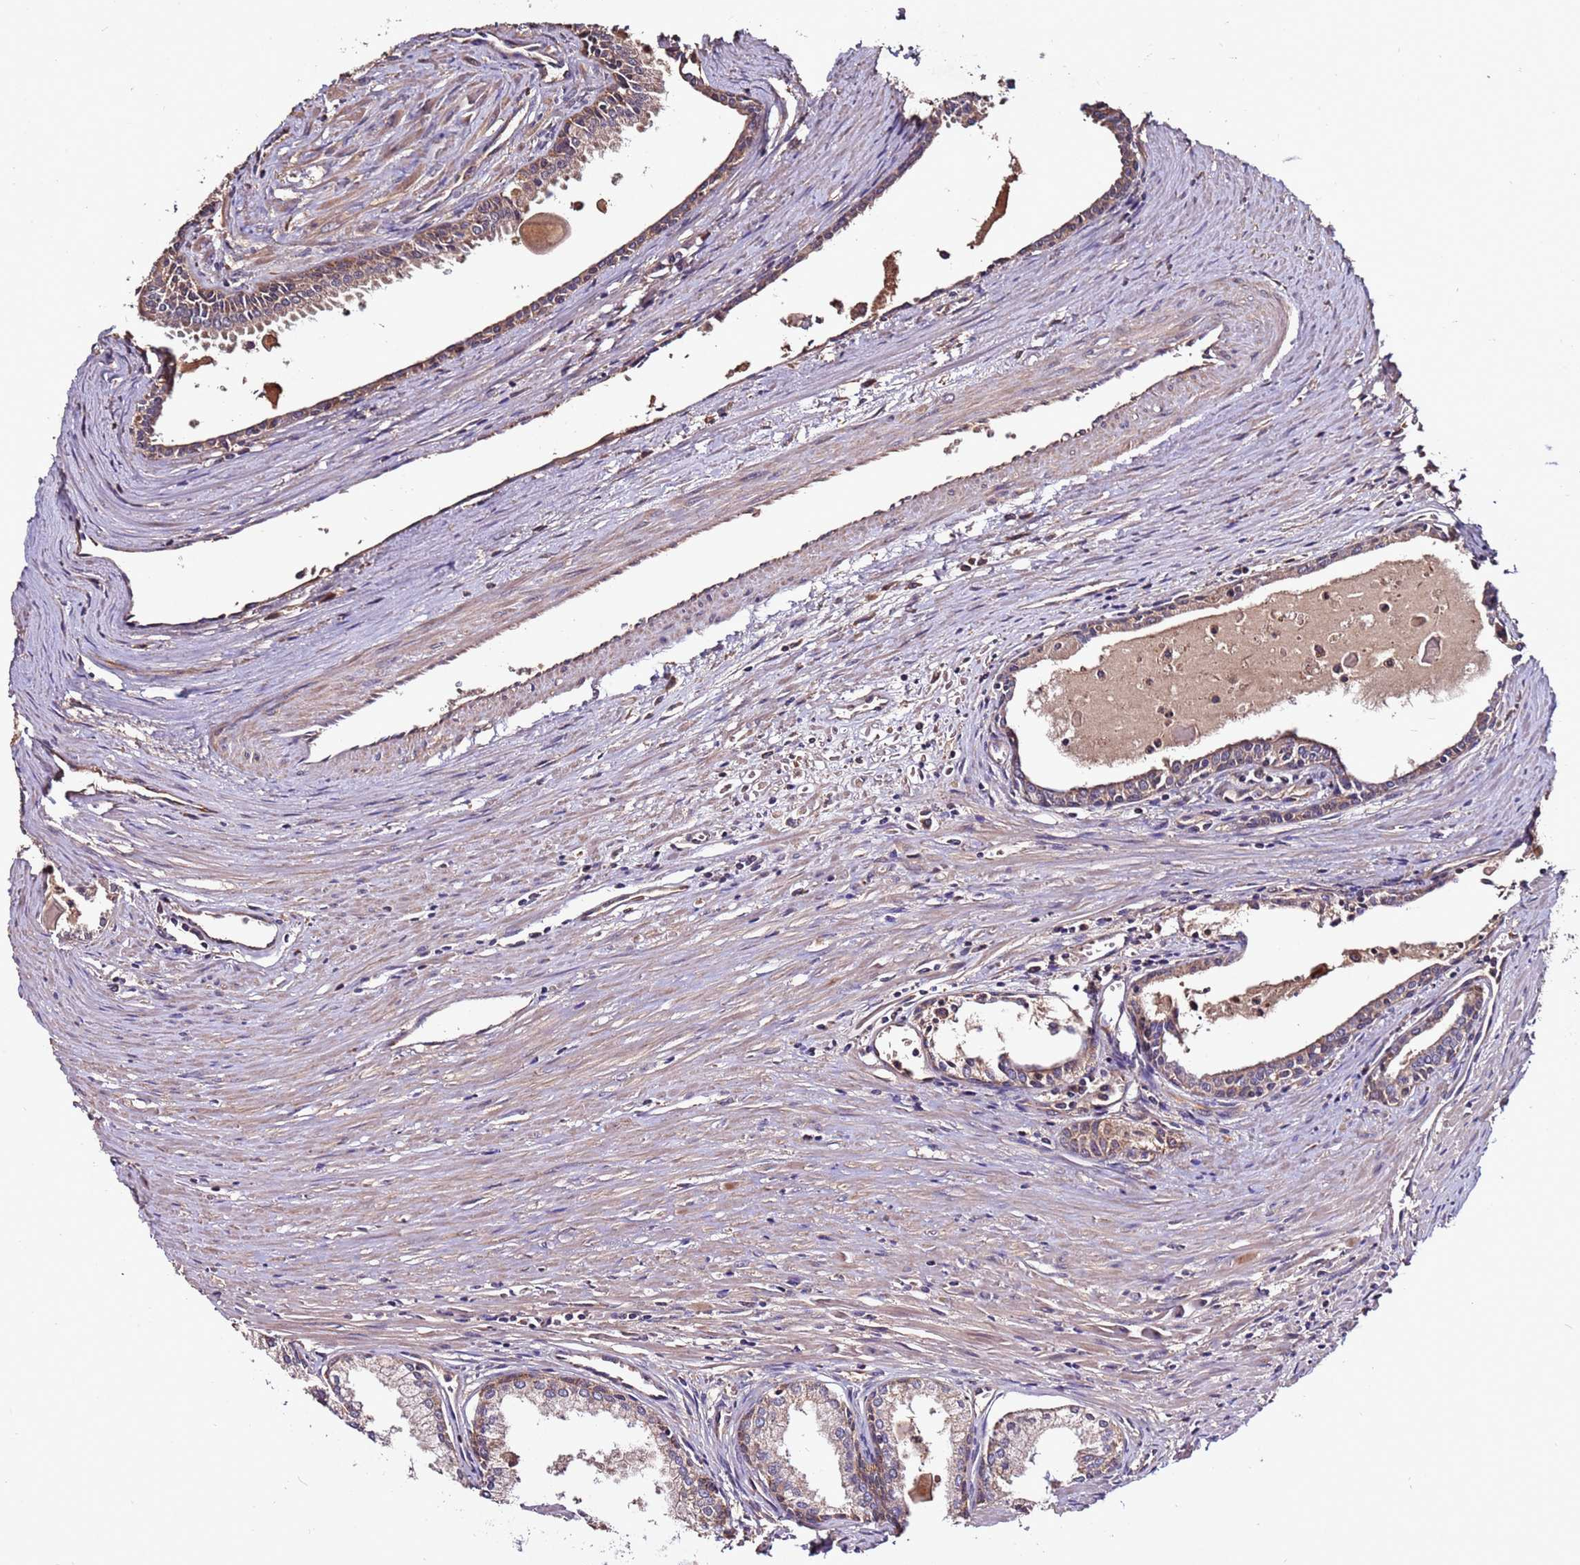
{"staining": {"intensity": "weak", "quantity": ">75%", "location": "cytoplasmic/membranous"}, "tissue": "prostate cancer", "cell_type": "Tumor cells", "image_type": "cancer", "snomed": [{"axis": "morphology", "description": "Adenocarcinoma, High grade"}, {"axis": "topography", "description": "Prostate"}], "caption": "Human prostate high-grade adenocarcinoma stained with a brown dye demonstrates weak cytoplasmic/membranous positive expression in approximately >75% of tumor cells.", "gene": "RPS15A", "patient": {"sex": "male", "age": 68}}